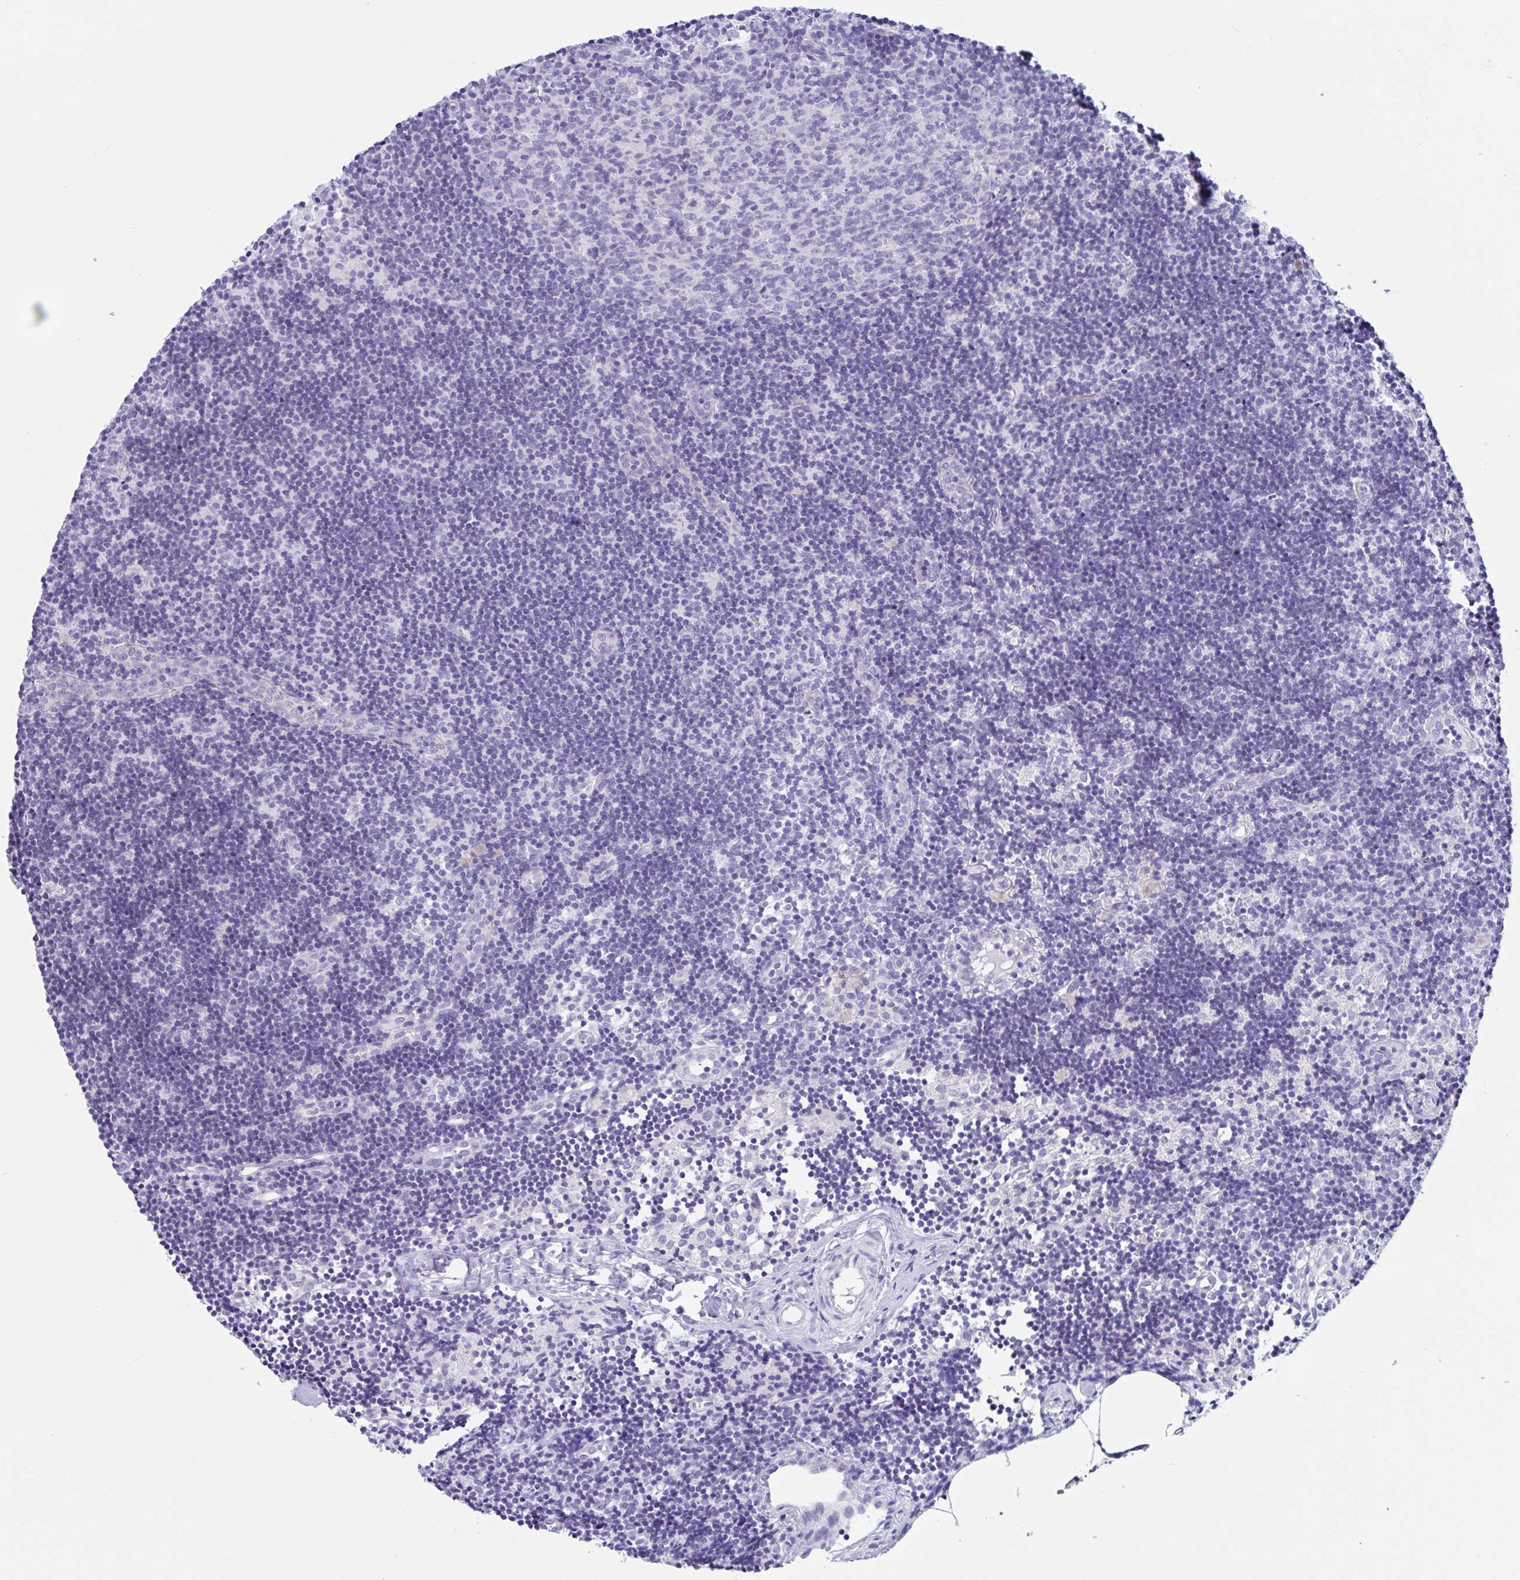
{"staining": {"intensity": "negative", "quantity": "none", "location": "none"}, "tissue": "lymph node", "cell_type": "Germinal center cells", "image_type": "normal", "snomed": [{"axis": "morphology", "description": "Normal tissue, NOS"}, {"axis": "topography", "description": "Lymph node"}], "caption": "A high-resolution histopathology image shows immunohistochemistry staining of benign lymph node, which exhibits no significant staining in germinal center cells. (DAB IHC visualized using brightfield microscopy, high magnification).", "gene": "OR6N2", "patient": {"sex": "female", "age": 31}}